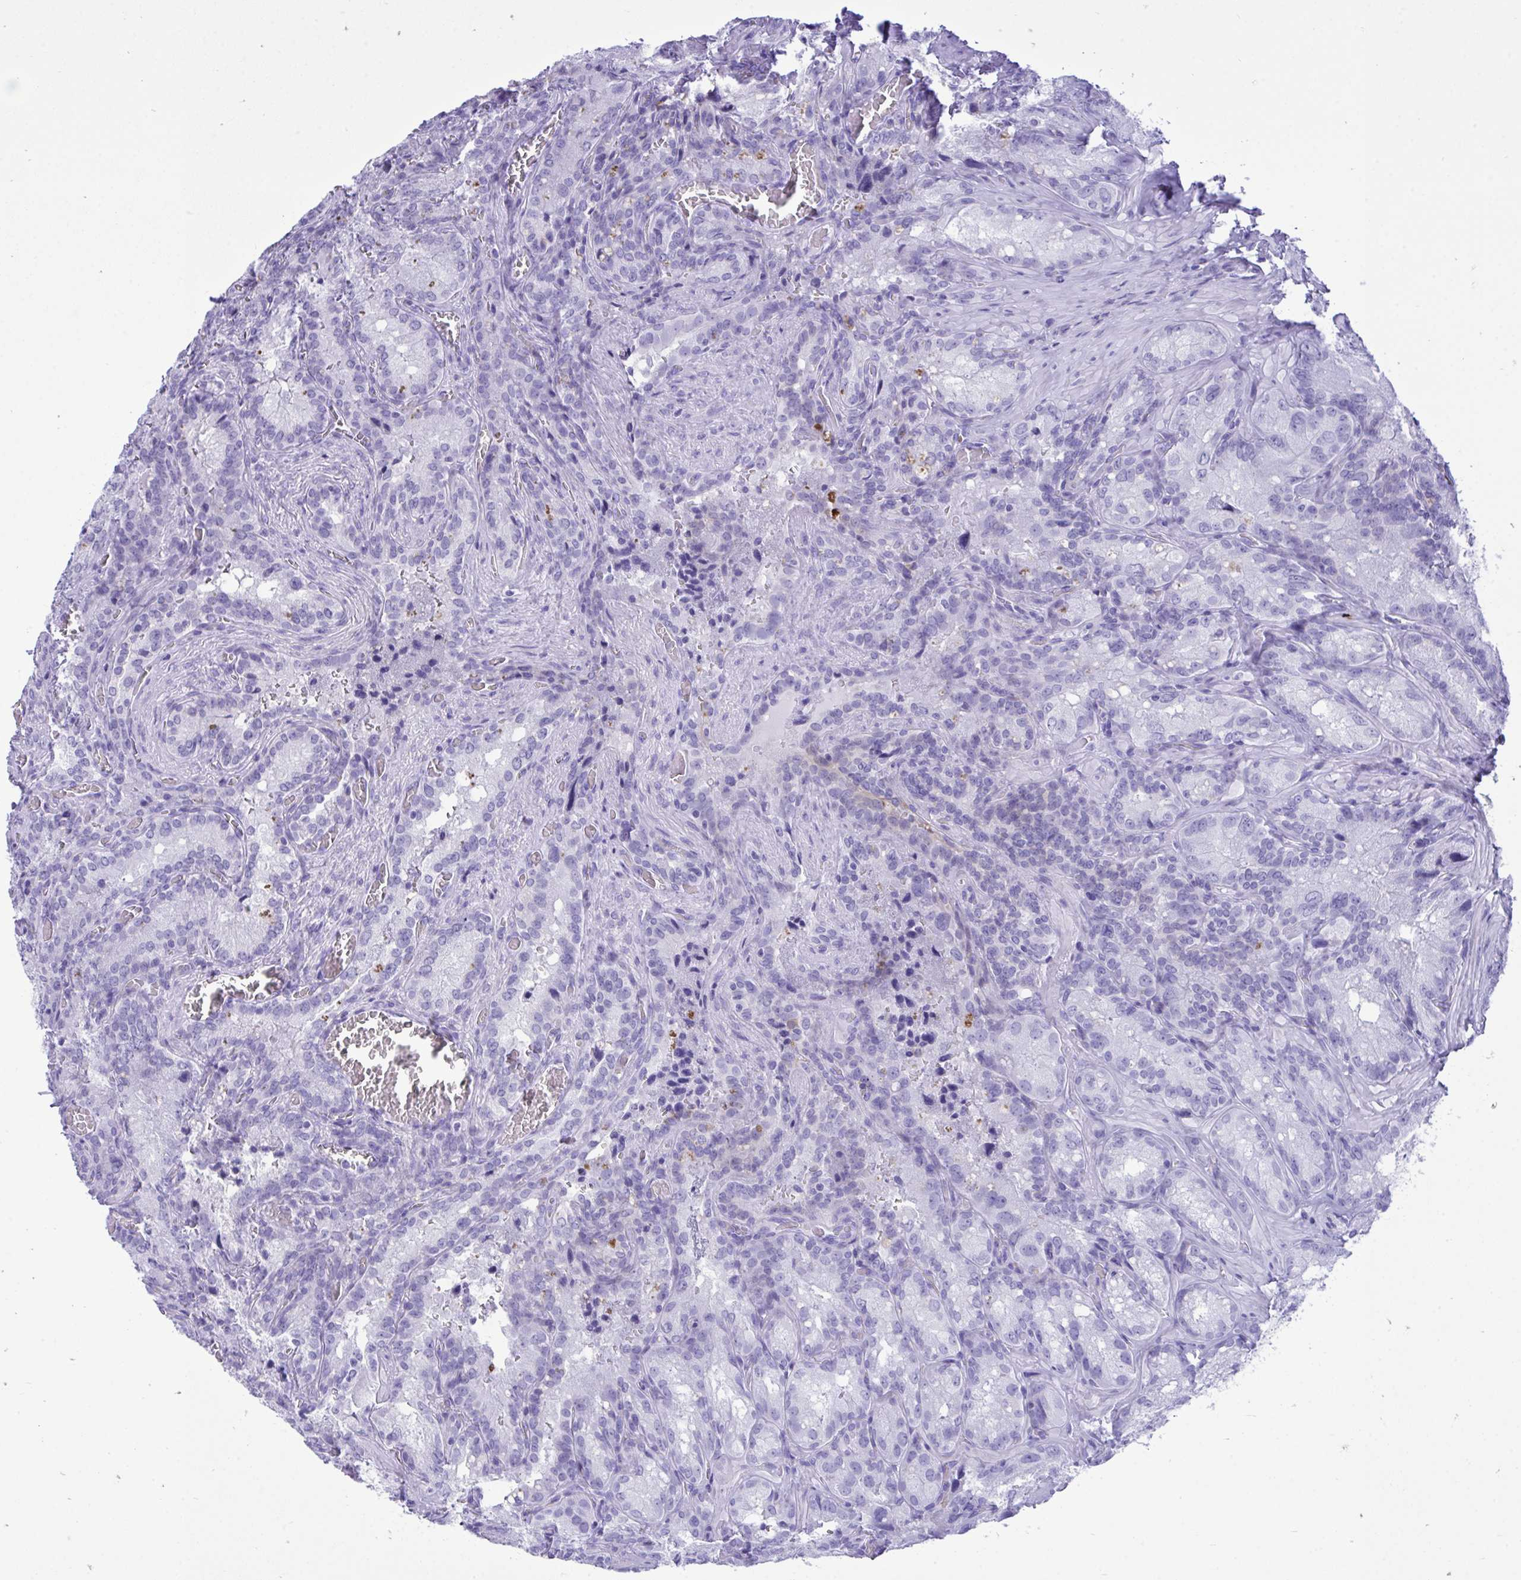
{"staining": {"intensity": "negative", "quantity": "none", "location": "none"}, "tissue": "seminal vesicle", "cell_type": "Glandular cells", "image_type": "normal", "snomed": [{"axis": "morphology", "description": "Normal tissue, NOS"}, {"axis": "topography", "description": "Seminal veicle"}], "caption": "IHC of normal seminal vesicle shows no expression in glandular cells.", "gene": "BEX5", "patient": {"sex": "male", "age": 47}}